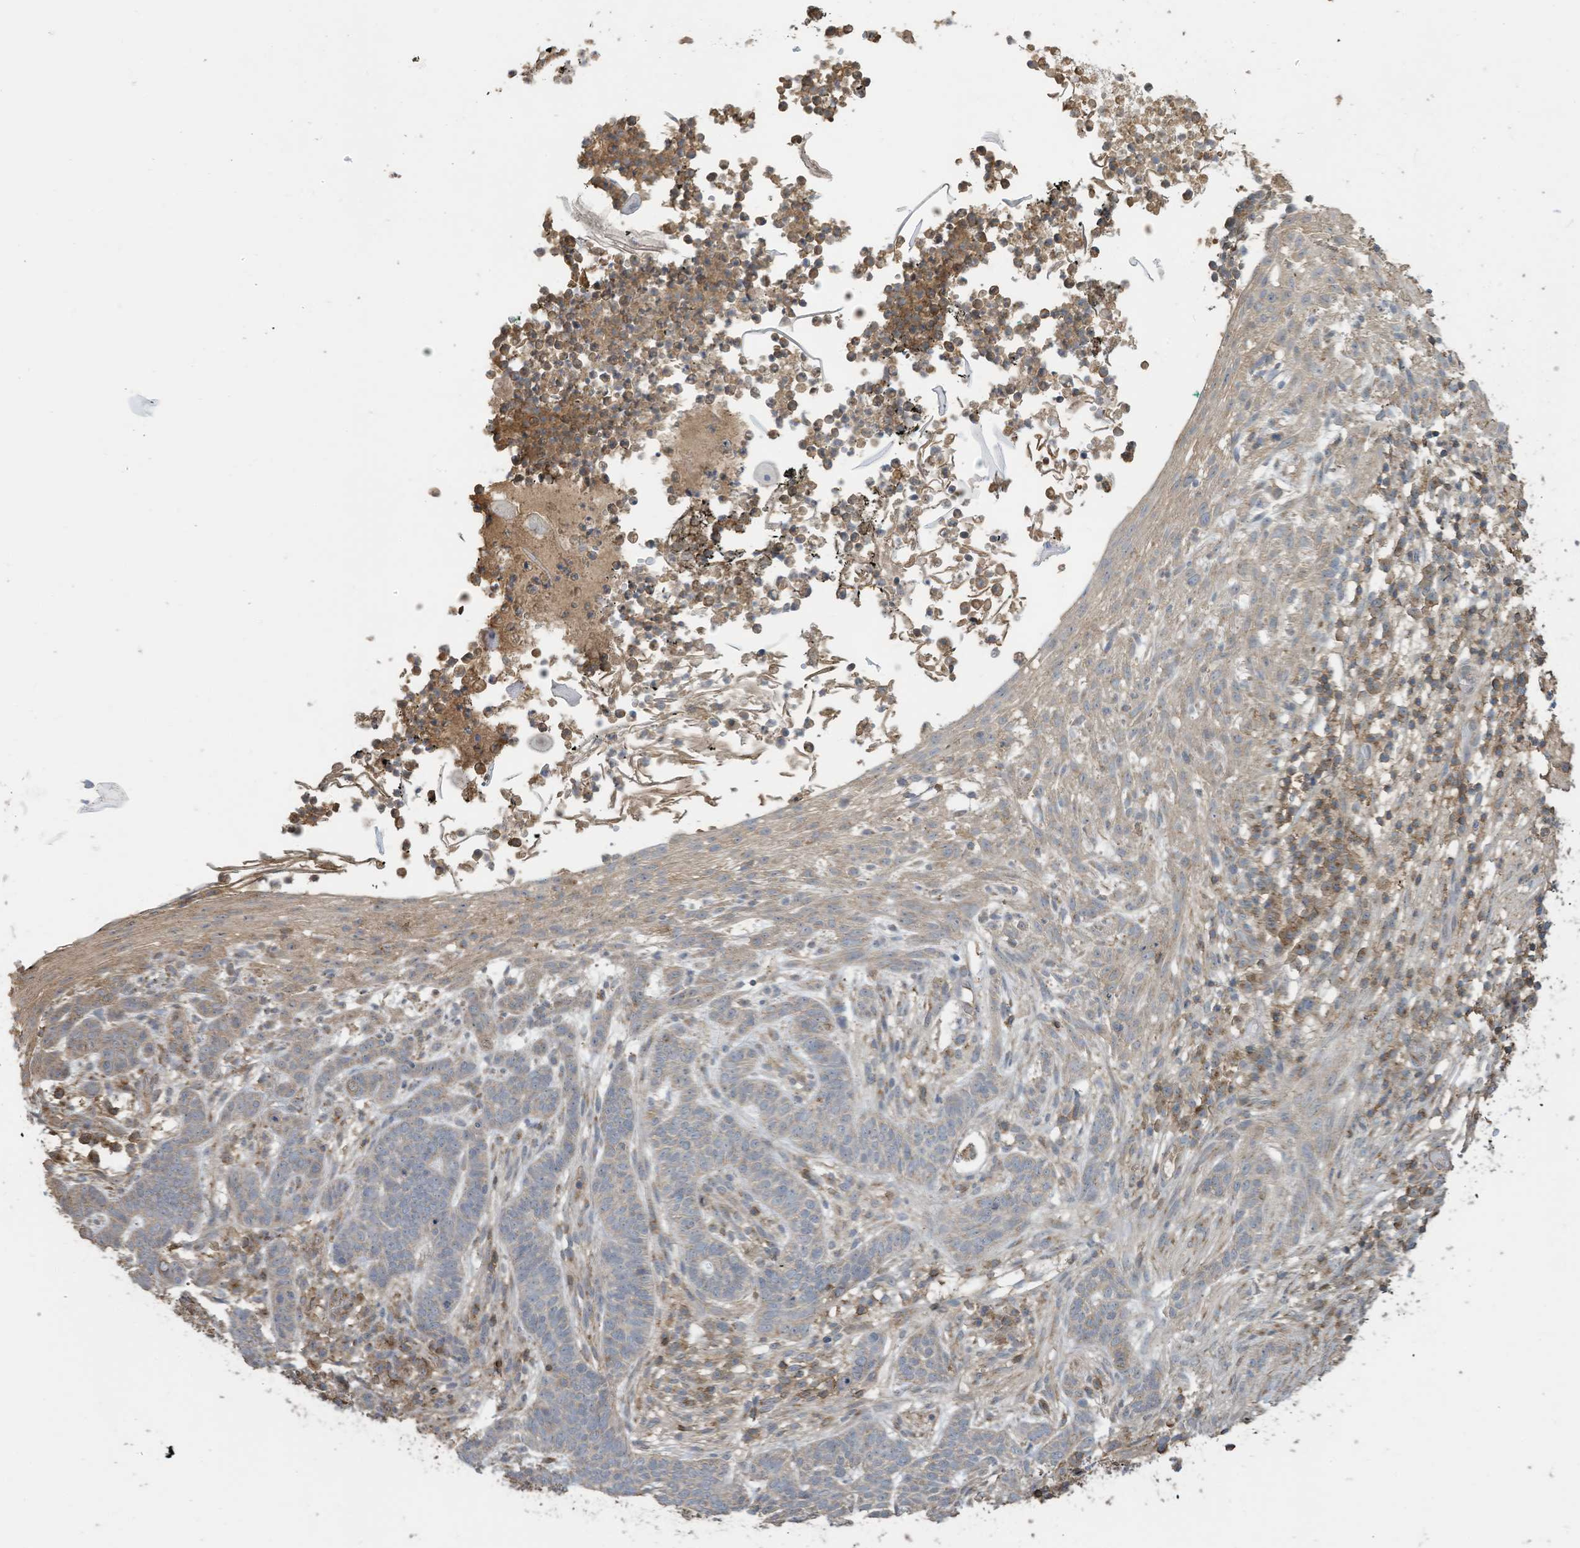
{"staining": {"intensity": "negative", "quantity": "none", "location": "none"}, "tissue": "skin cancer", "cell_type": "Tumor cells", "image_type": "cancer", "snomed": [{"axis": "morphology", "description": "Normal tissue, NOS"}, {"axis": "morphology", "description": "Basal cell carcinoma"}, {"axis": "topography", "description": "Skin"}], "caption": "Immunohistochemical staining of basal cell carcinoma (skin) displays no significant expression in tumor cells.", "gene": "COX10", "patient": {"sex": "male", "age": 64}}